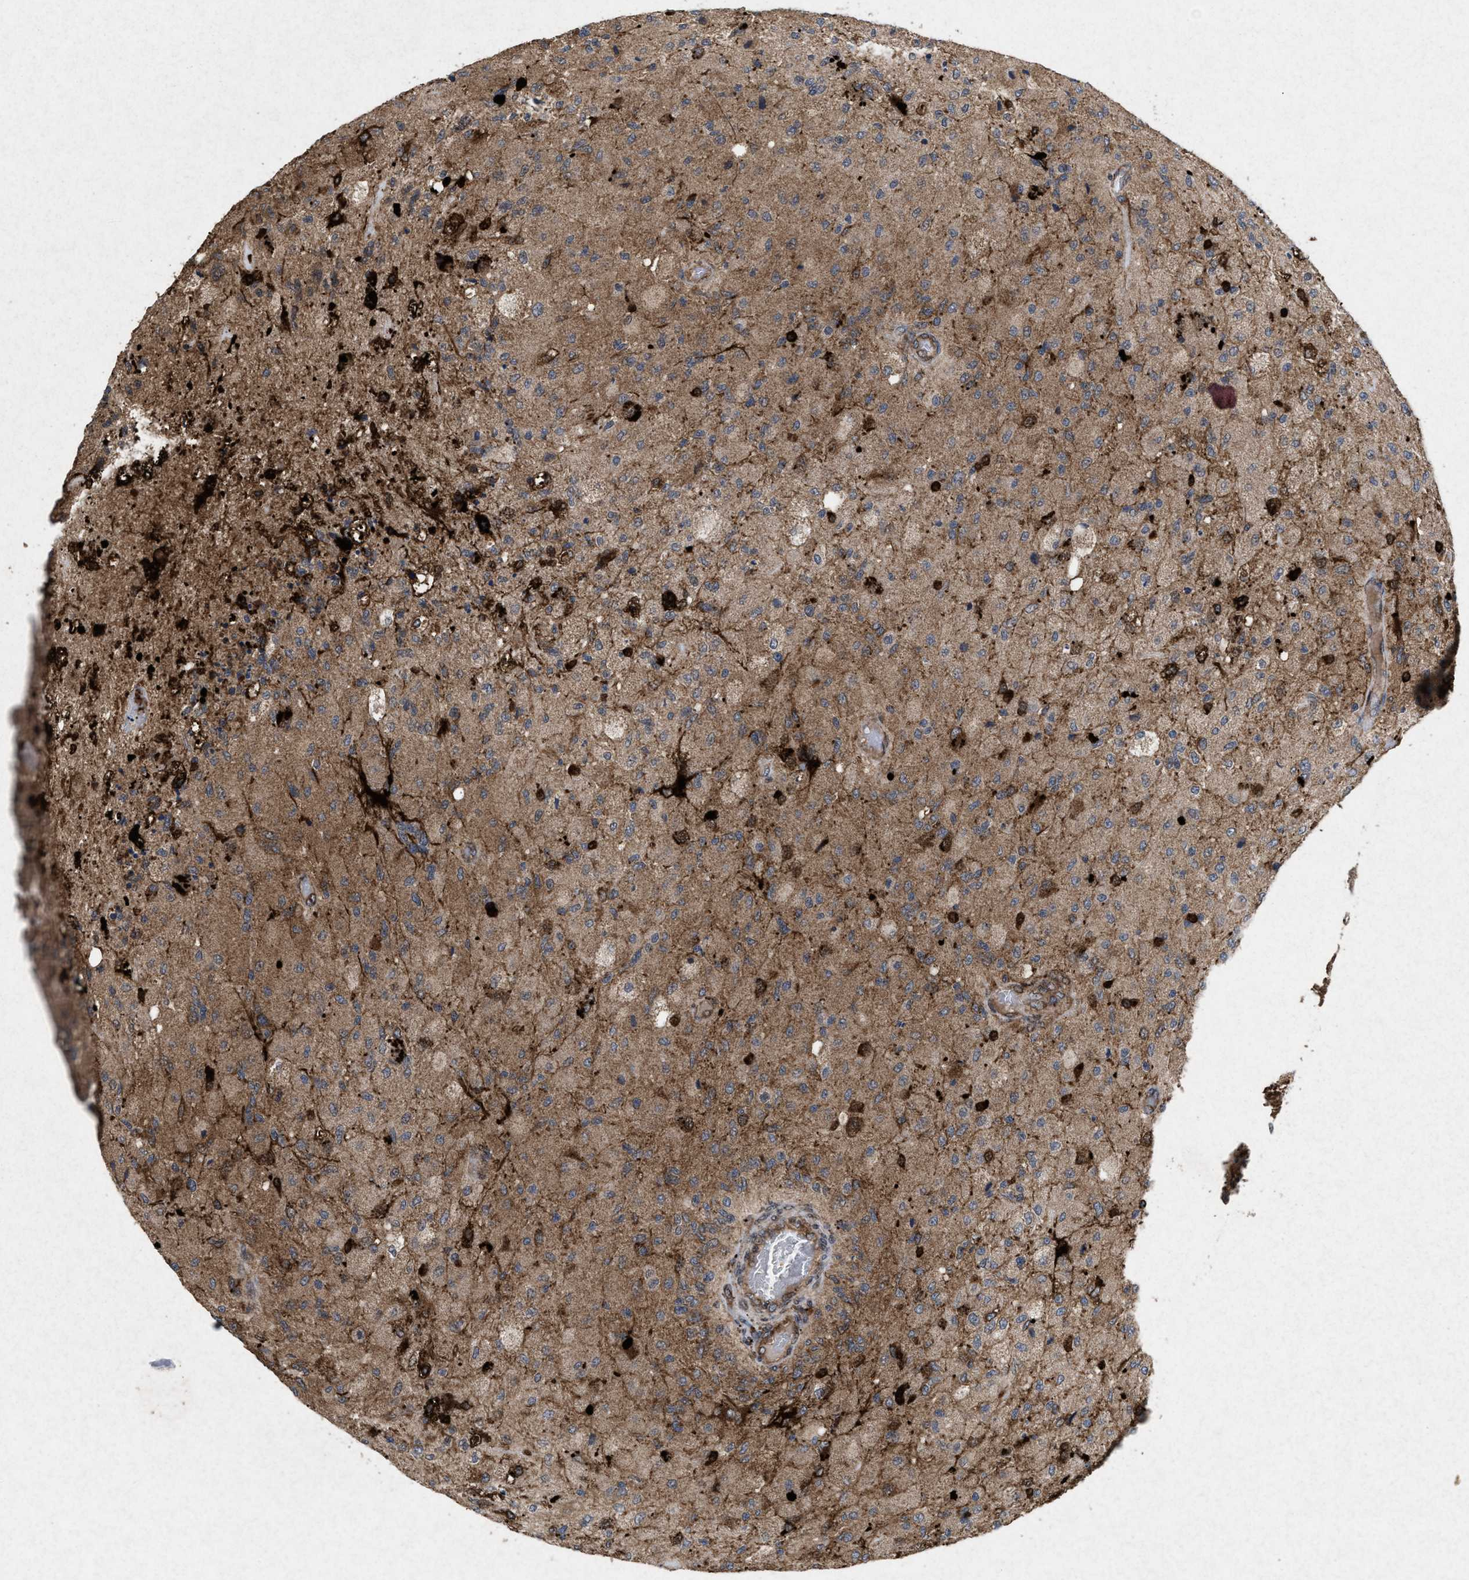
{"staining": {"intensity": "moderate", "quantity": ">75%", "location": "cytoplasmic/membranous"}, "tissue": "glioma", "cell_type": "Tumor cells", "image_type": "cancer", "snomed": [{"axis": "morphology", "description": "Normal tissue, NOS"}, {"axis": "morphology", "description": "Glioma, malignant, High grade"}, {"axis": "topography", "description": "Cerebral cortex"}], "caption": "Glioma stained with DAB immunohistochemistry (IHC) displays medium levels of moderate cytoplasmic/membranous staining in about >75% of tumor cells.", "gene": "MSI2", "patient": {"sex": "male", "age": 77}}